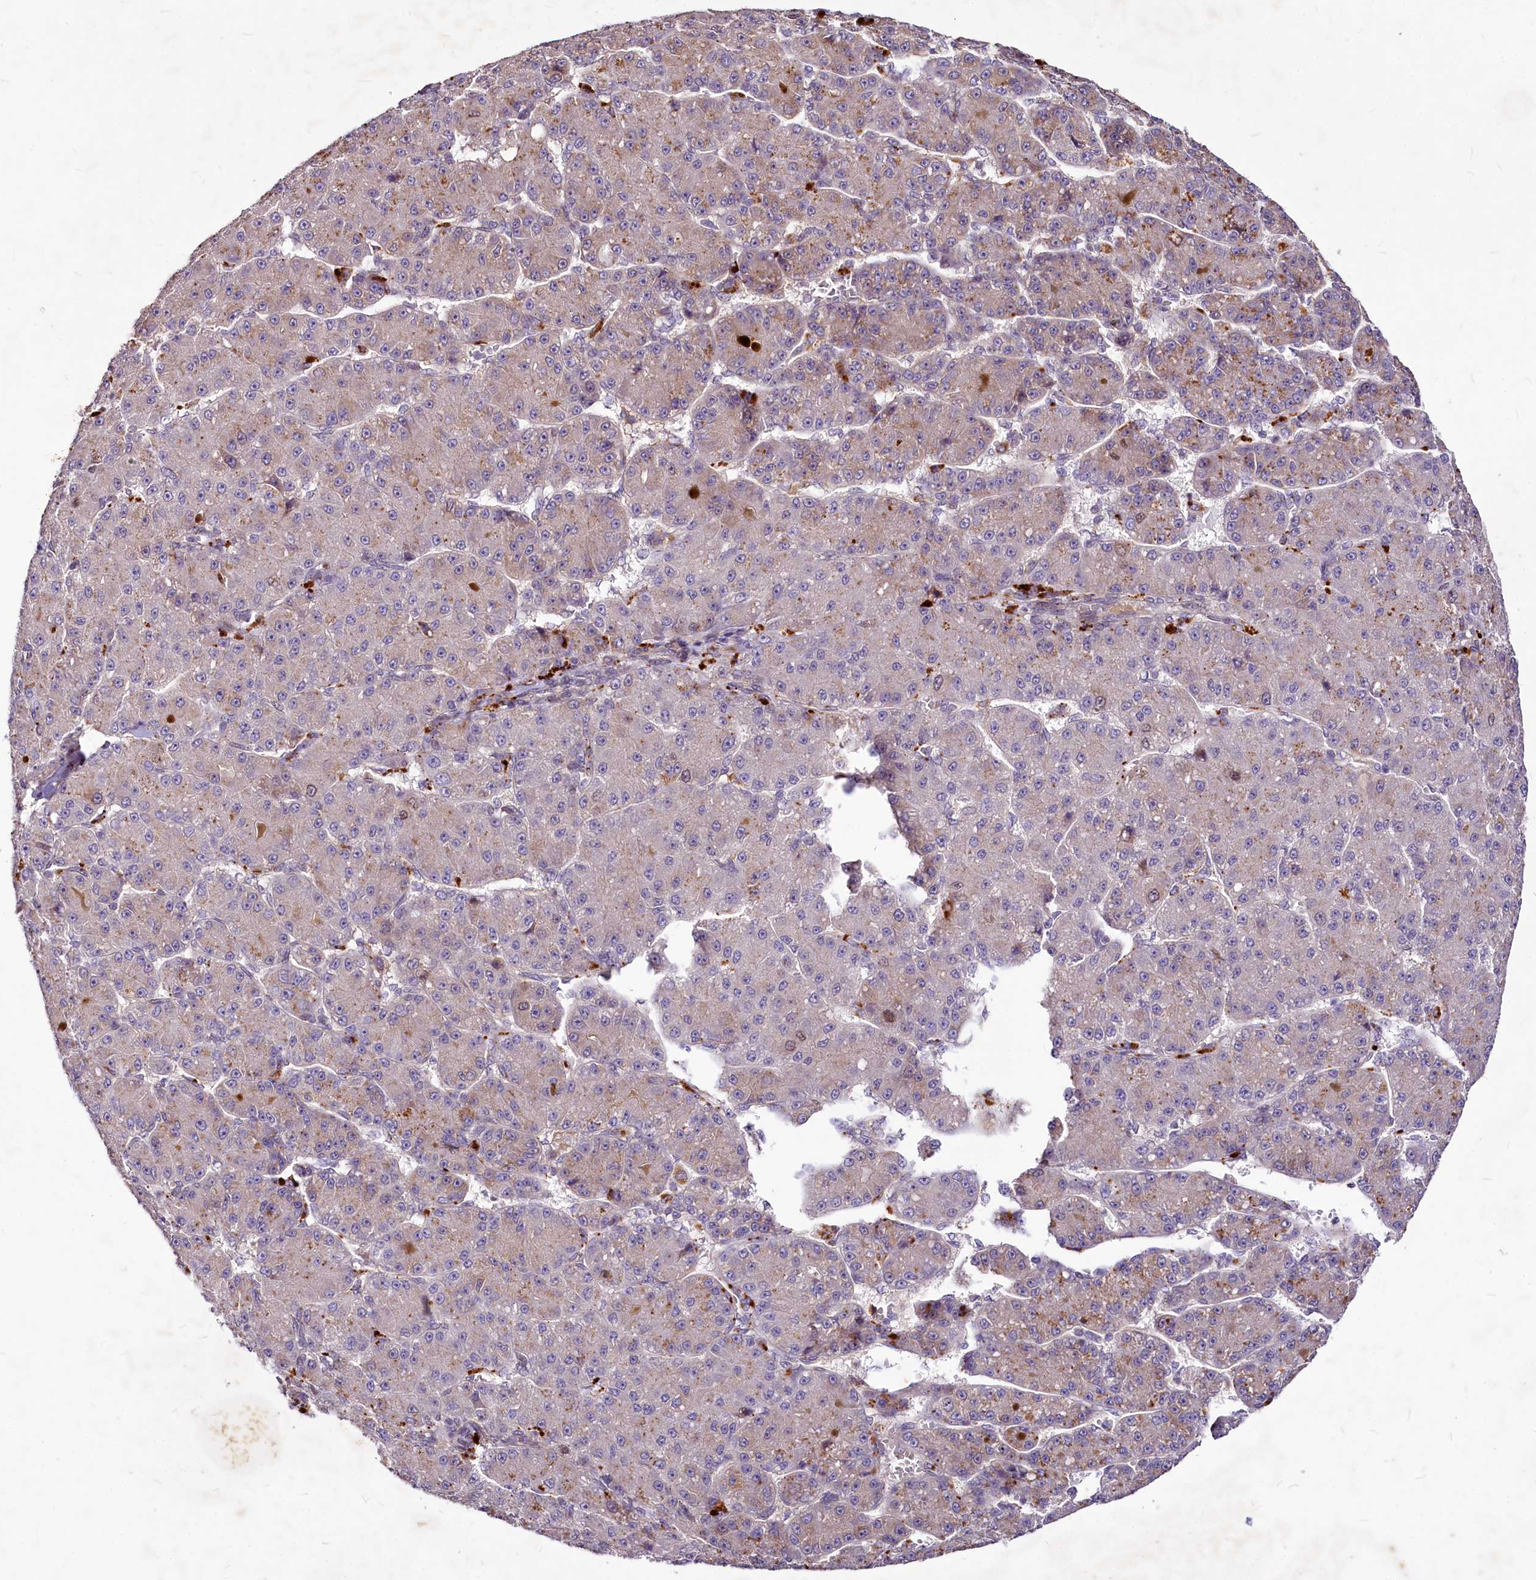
{"staining": {"intensity": "weak", "quantity": "25%-75%", "location": "cytoplasmic/membranous"}, "tissue": "liver cancer", "cell_type": "Tumor cells", "image_type": "cancer", "snomed": [{"axis": "morphology", "description": "Carcinoma, Hepatocellular, NOS"}, {"axis": "topography", "description": "Liver"}], "caption": "This is a micrograph of immunohistochemistry staining of liver cancer, which shows weak staining in the cytoplasmic/membranous of tumor cells.", "gene": "C11orf86", "patient": {"sex": "male", "age": 67}}